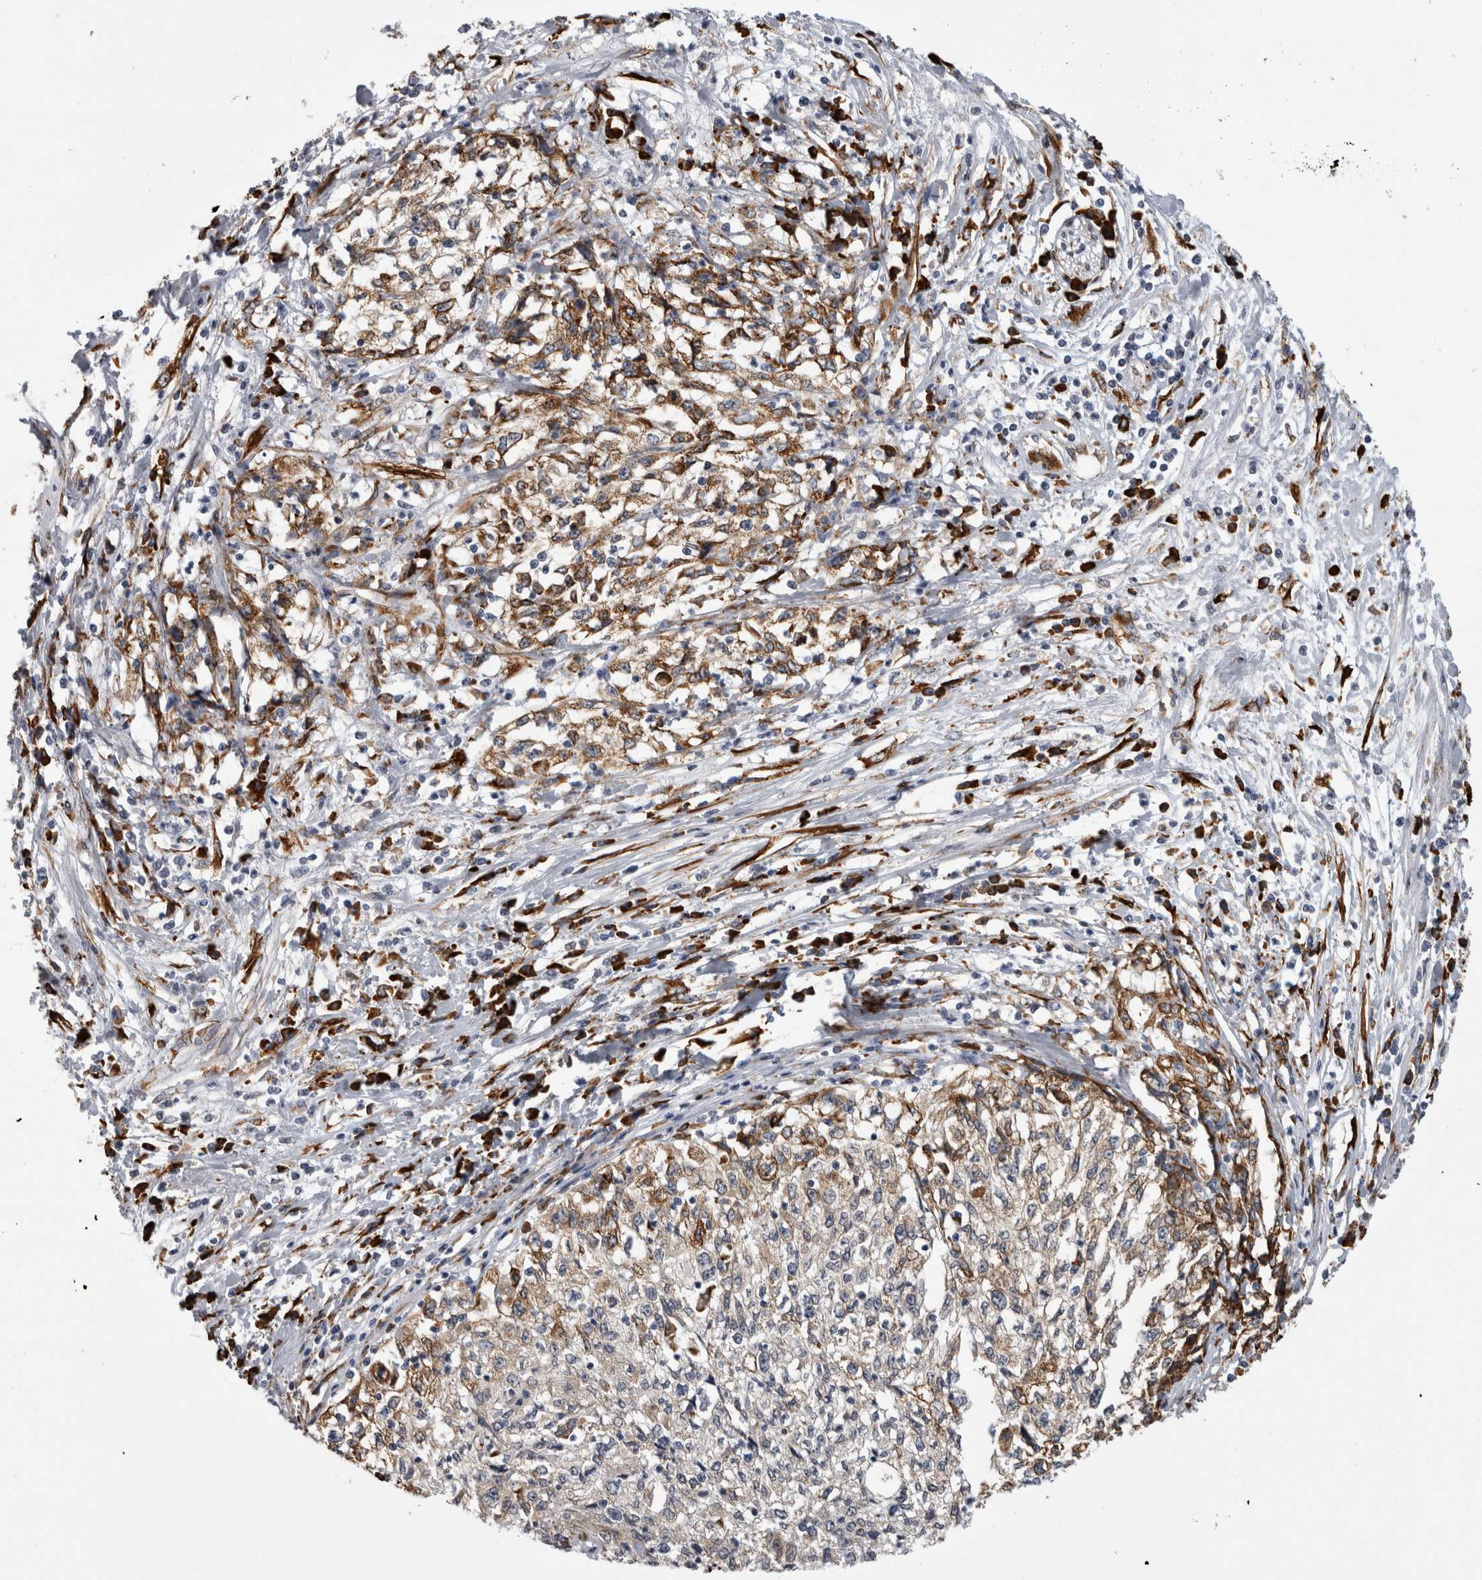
{"staining": {"intensity": "weak", "quantity": ">75%", "location": "cytoplasmic/membranous"}, "tissue": "cervical cancer", "cell_type": "Tumor cells", "image_type": "cancer", "snomed": [{"axis": "morphology", "description": "Squamous cell carcinoma, NOS"}, {"axis": "topography", "description": "Cervix"}], "caption": "A histopathology image showing weak cytoplasmic/membranous positivity in about >75% of tumor cells in cervical cancer, as visualized by brown immunohistochemical staining.", "gene": "FHIP2B", "patient": {"sex": "female", "age": 57}}